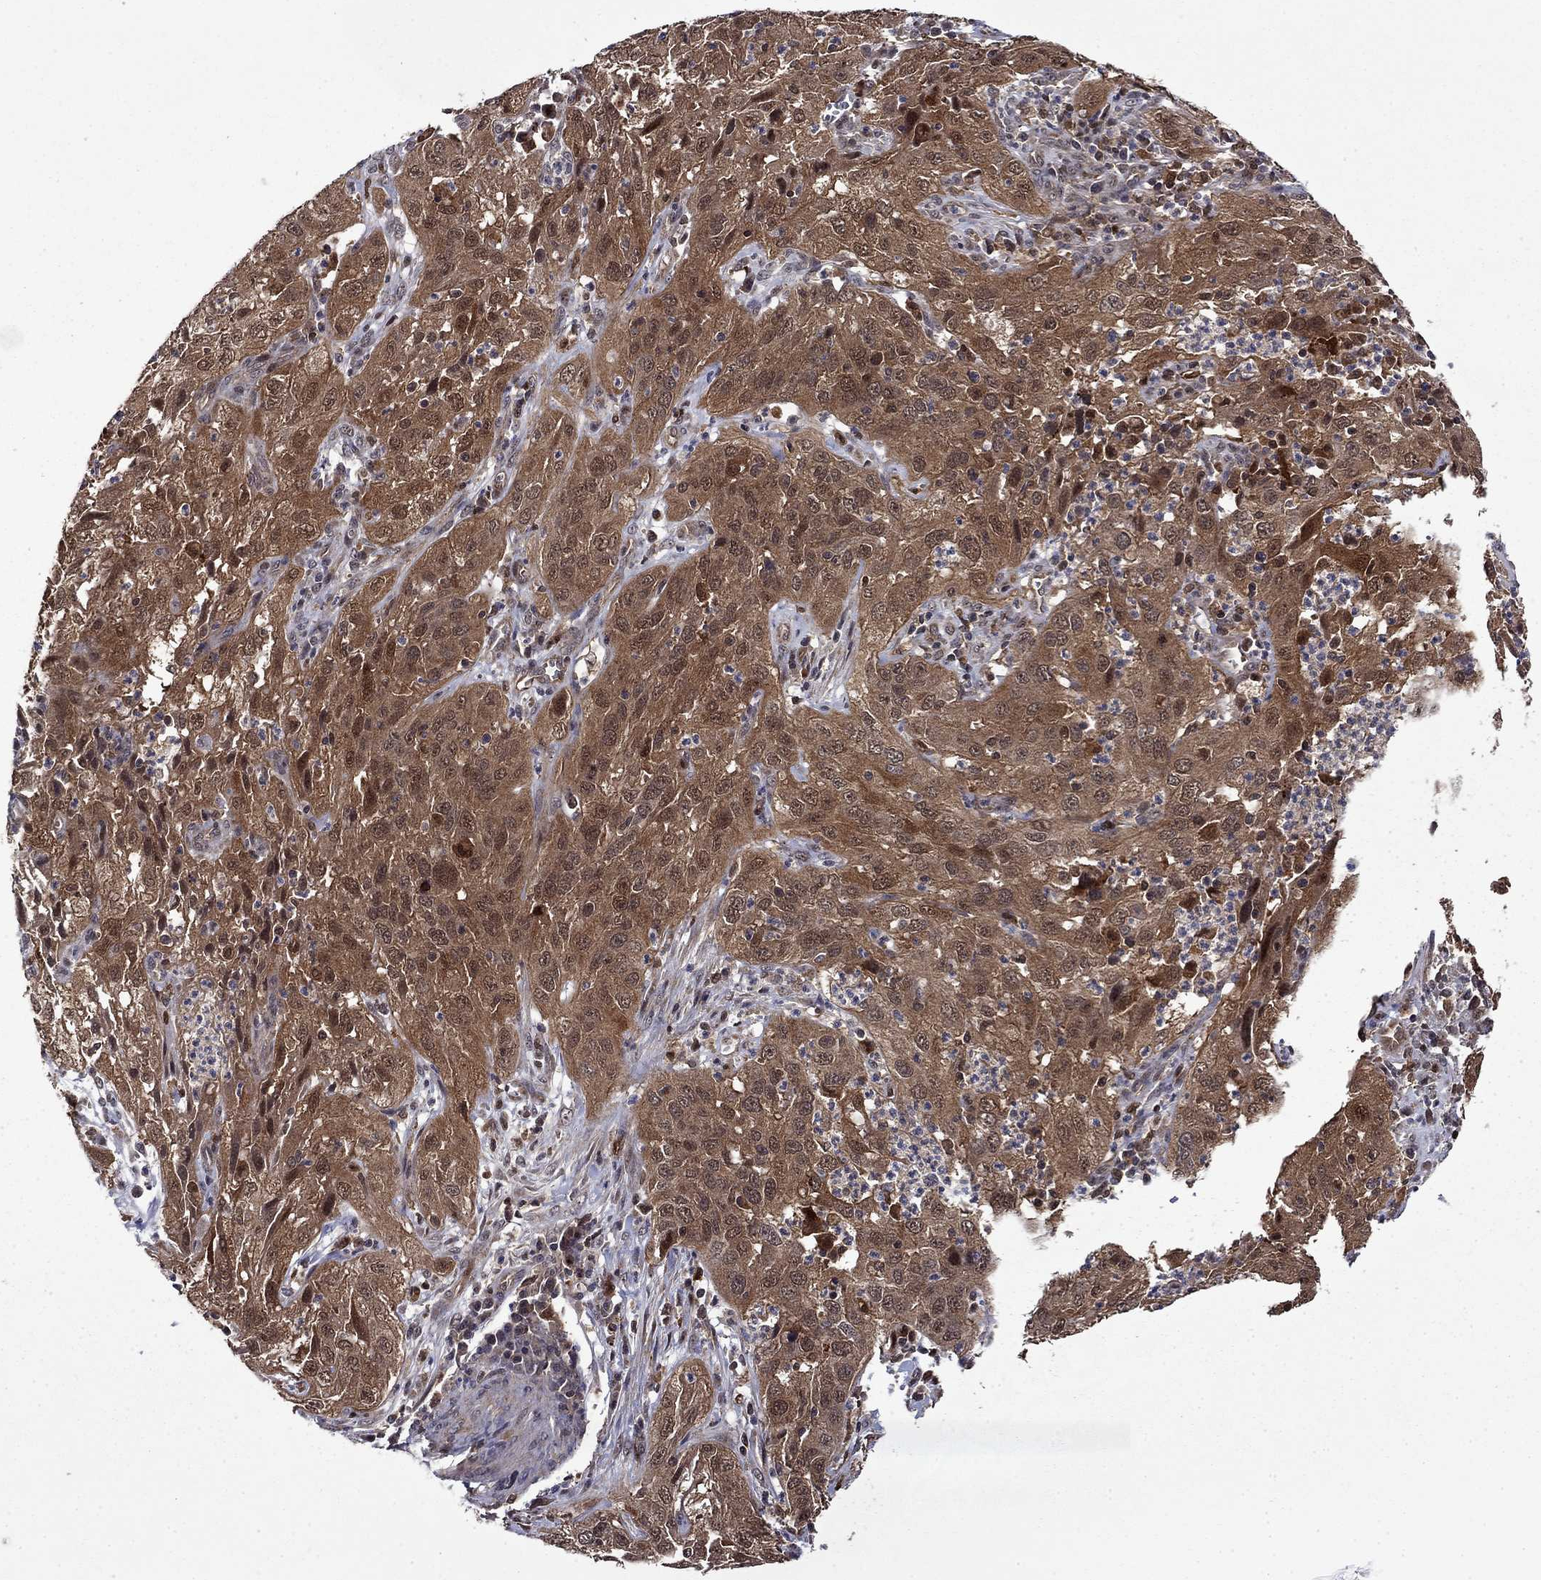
{"staining": {"intensity": "moderate", "quantity": ">75%", "location": "cytoplasmic/membranous"}, "tissue": "cervical cancer", "cell_type": "Tumor cells", "image_type": "cancer", "snomed": [{"axis": "morphology", "description": "Squamous cell carcinoma, NOS"}, {"axis": "topography", "description": "Cervix"}], "caption": "Immunohistochemical staining of cervical cancer reveals medium levels of moderate cytoplasmic/membranous staining in about >75% of tumor cells. (DAB = brown stain, brightfield microscopy at high magnification).", "gene": "TPMT", "patient": {"sex": "female", "age": 32}}